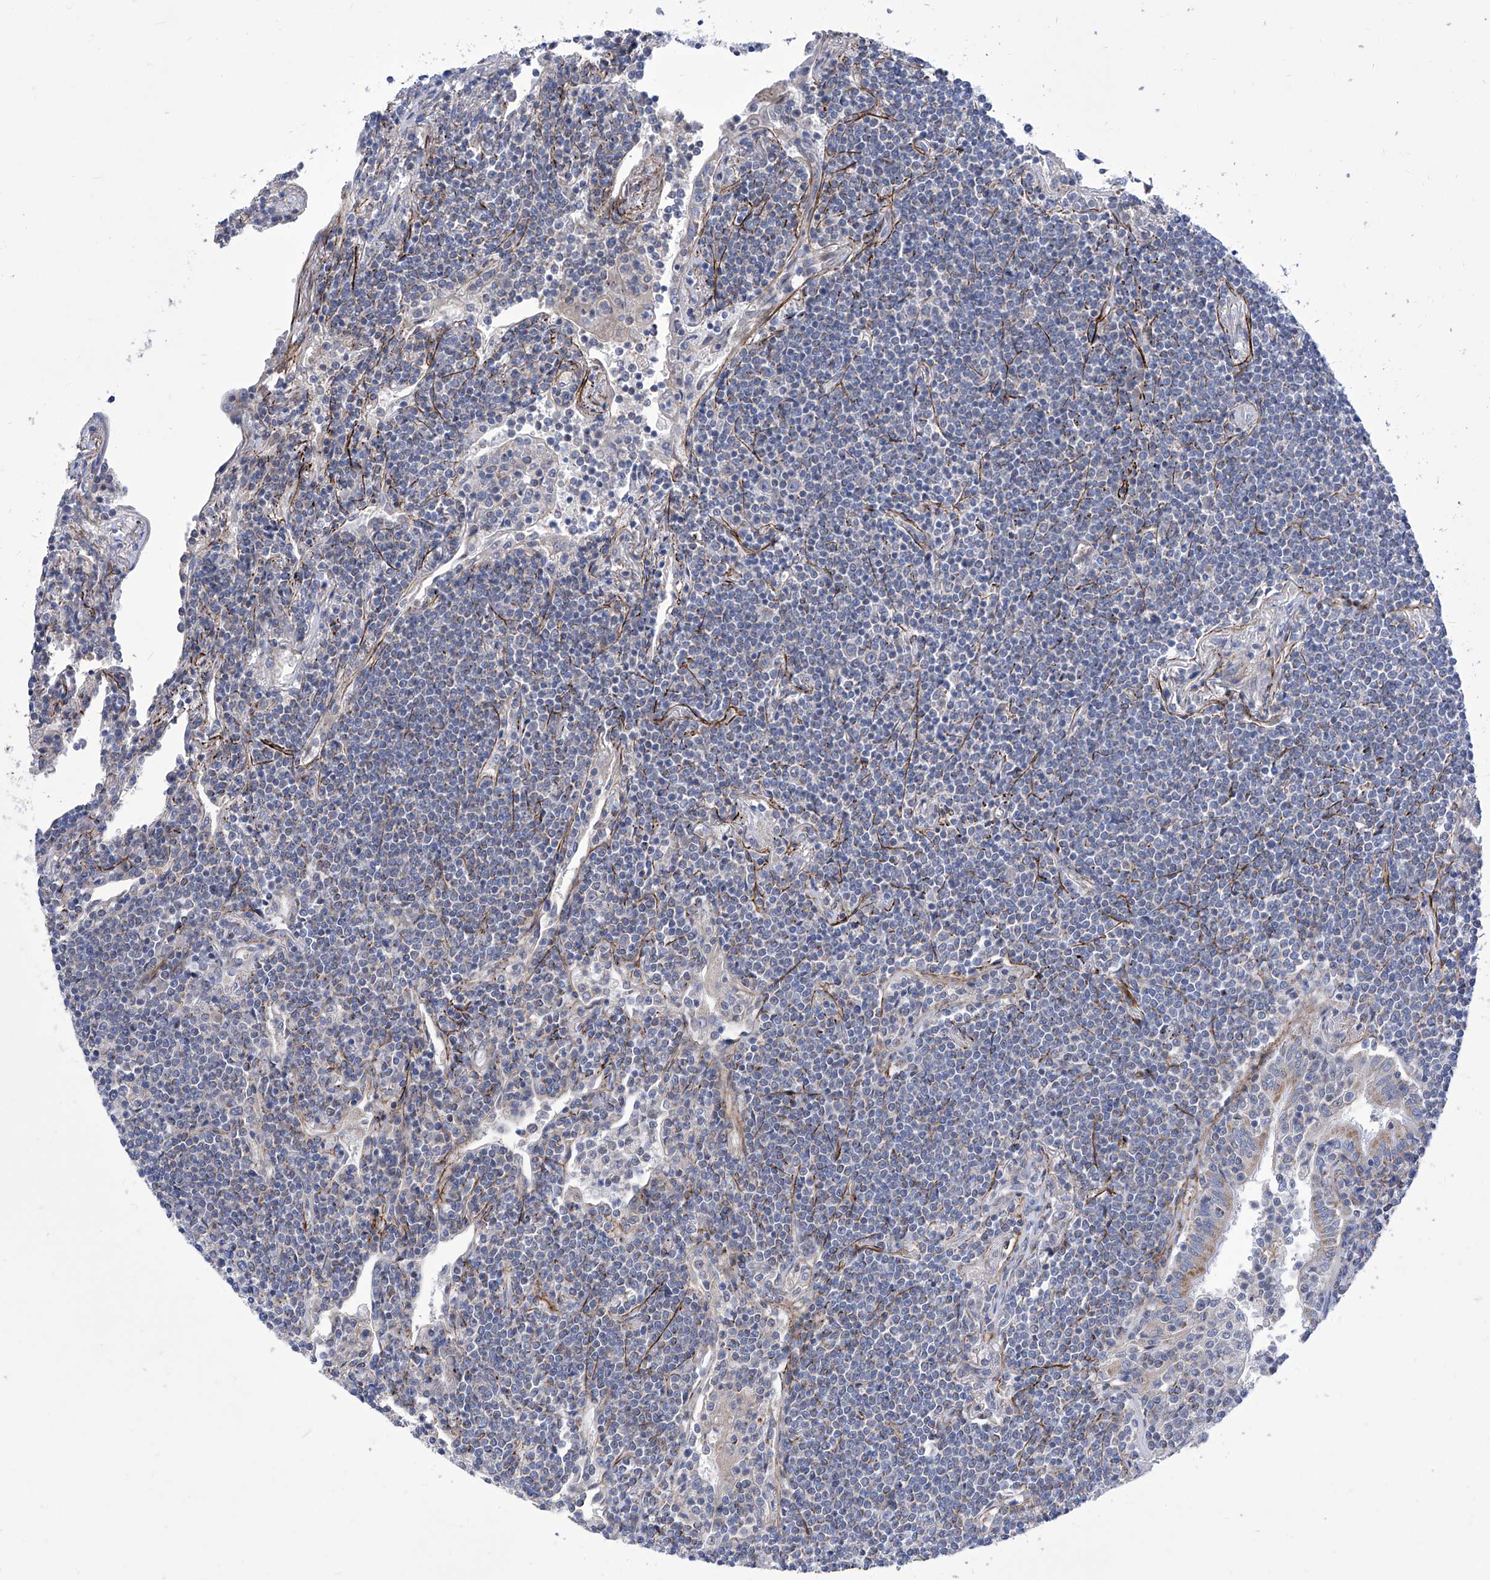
{"staining": {"intensity": "negative", "quantity": "none", "location": "none"}, "tissue": "lymphoma", "cell_type": "Tumor cells", "image_type": "cancer", "snomed": [{"axis": "morphology", "description": "Malignant lymphoma, non-Hodgkin's type, Low grade"}, {"axis": "topography", "description": "Lung"}], "caption": "There is no significant staining in tumor cells of lymphoma. (DAB immunohistochemistry, high magnification).", "gene": "SRBD1", "patient": {"sex": "female", "age": 71}}